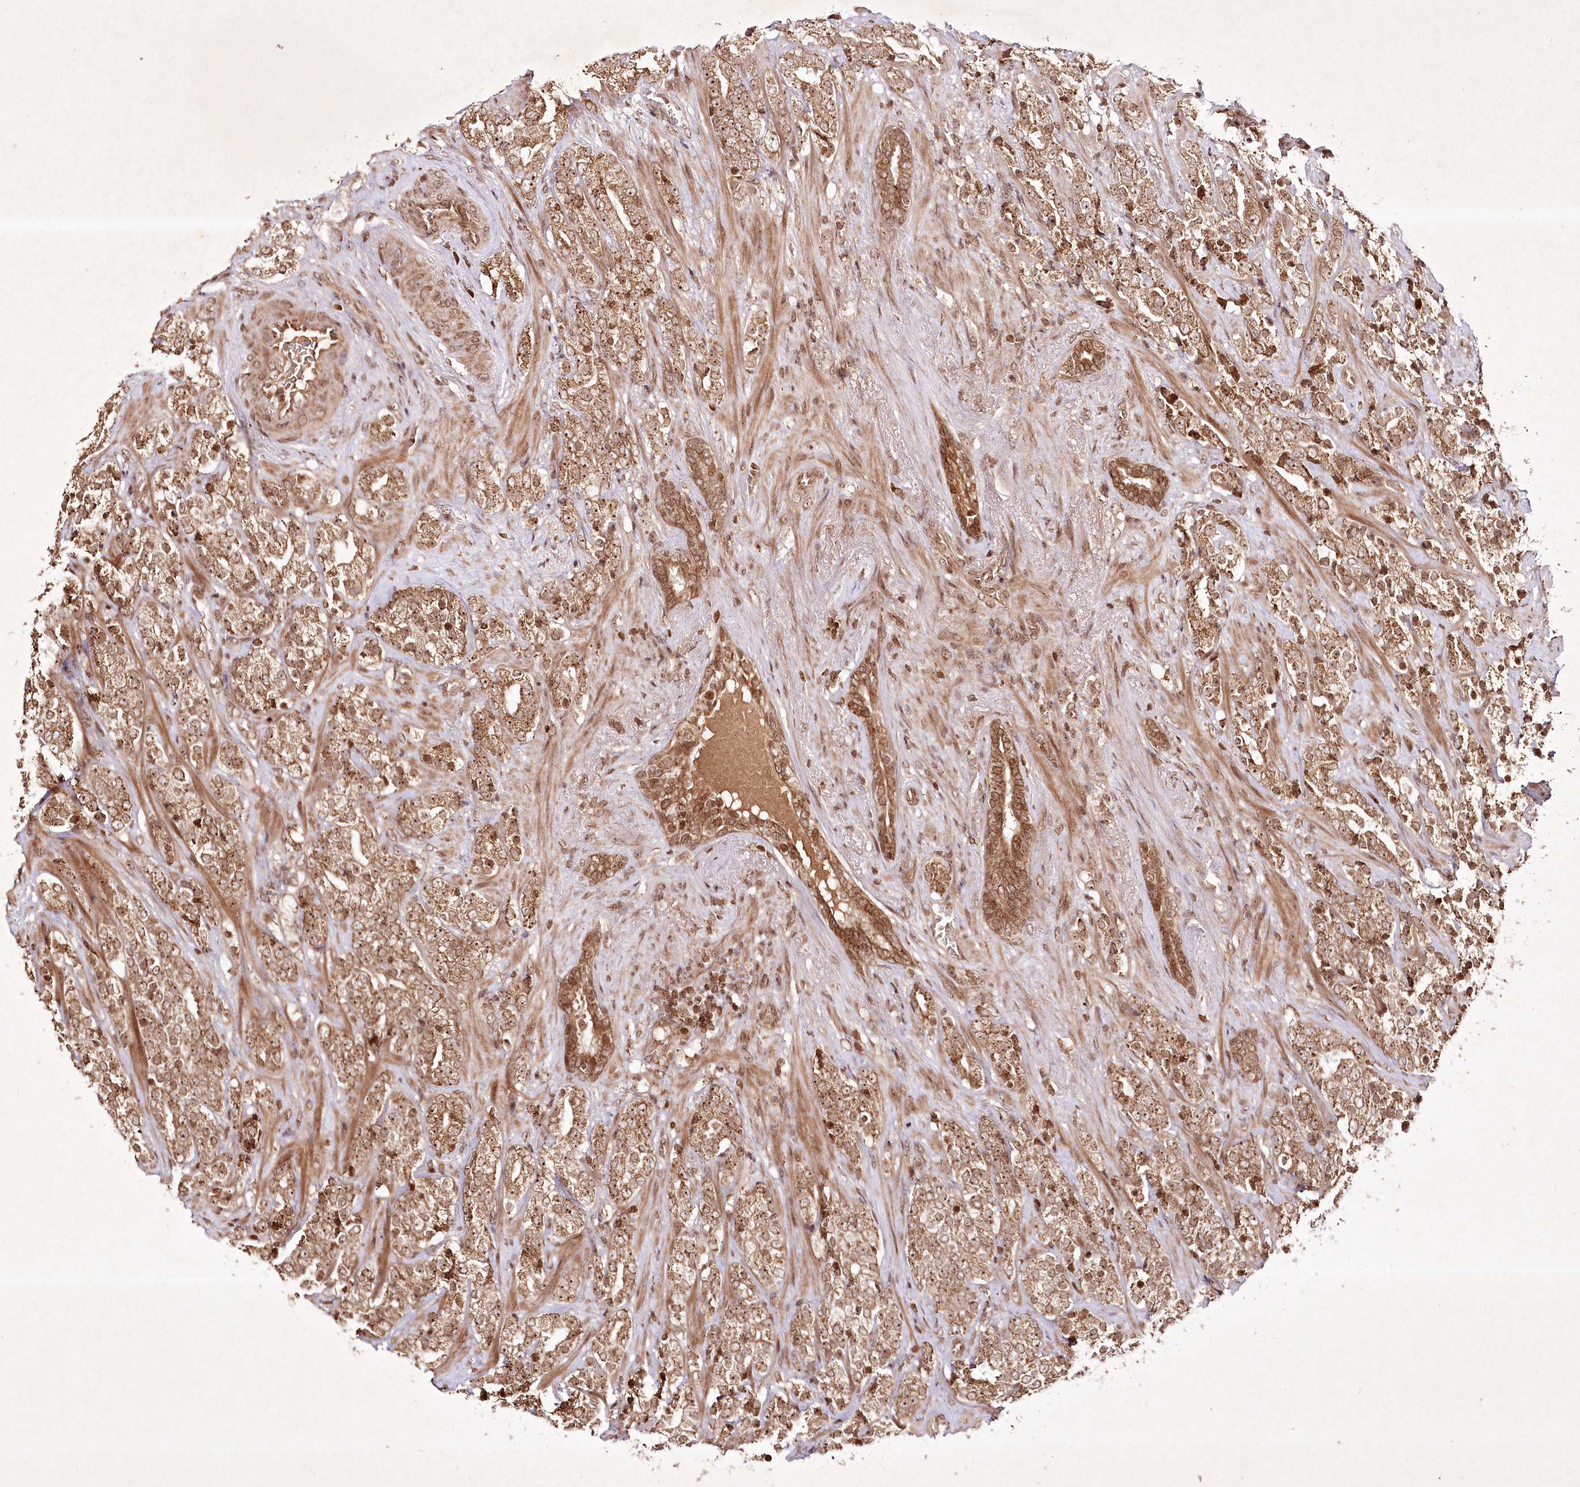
{"staining": {"intensity": "moderate", "quantity": ">75%", "location": "cytoplasmic/membranous,nuclear"}, "tissue": "prostate cancer", "cell_type": "Tumor cells", "image_type": "cancer", "snomed": [{"axis": "morphology", "description": "Adenocarcinoma, High grade"}, {"axis": "topography", "description": "Prostate"}], "caption": "Moderate cytoplasmic/membranous and nuclear protein staining is present in approximately >75% of tumor cells in prostate cancer (high-grade adenocarcinoma).", "gene": "CARM1", "patient": {"sex": "male", "age": 71}}